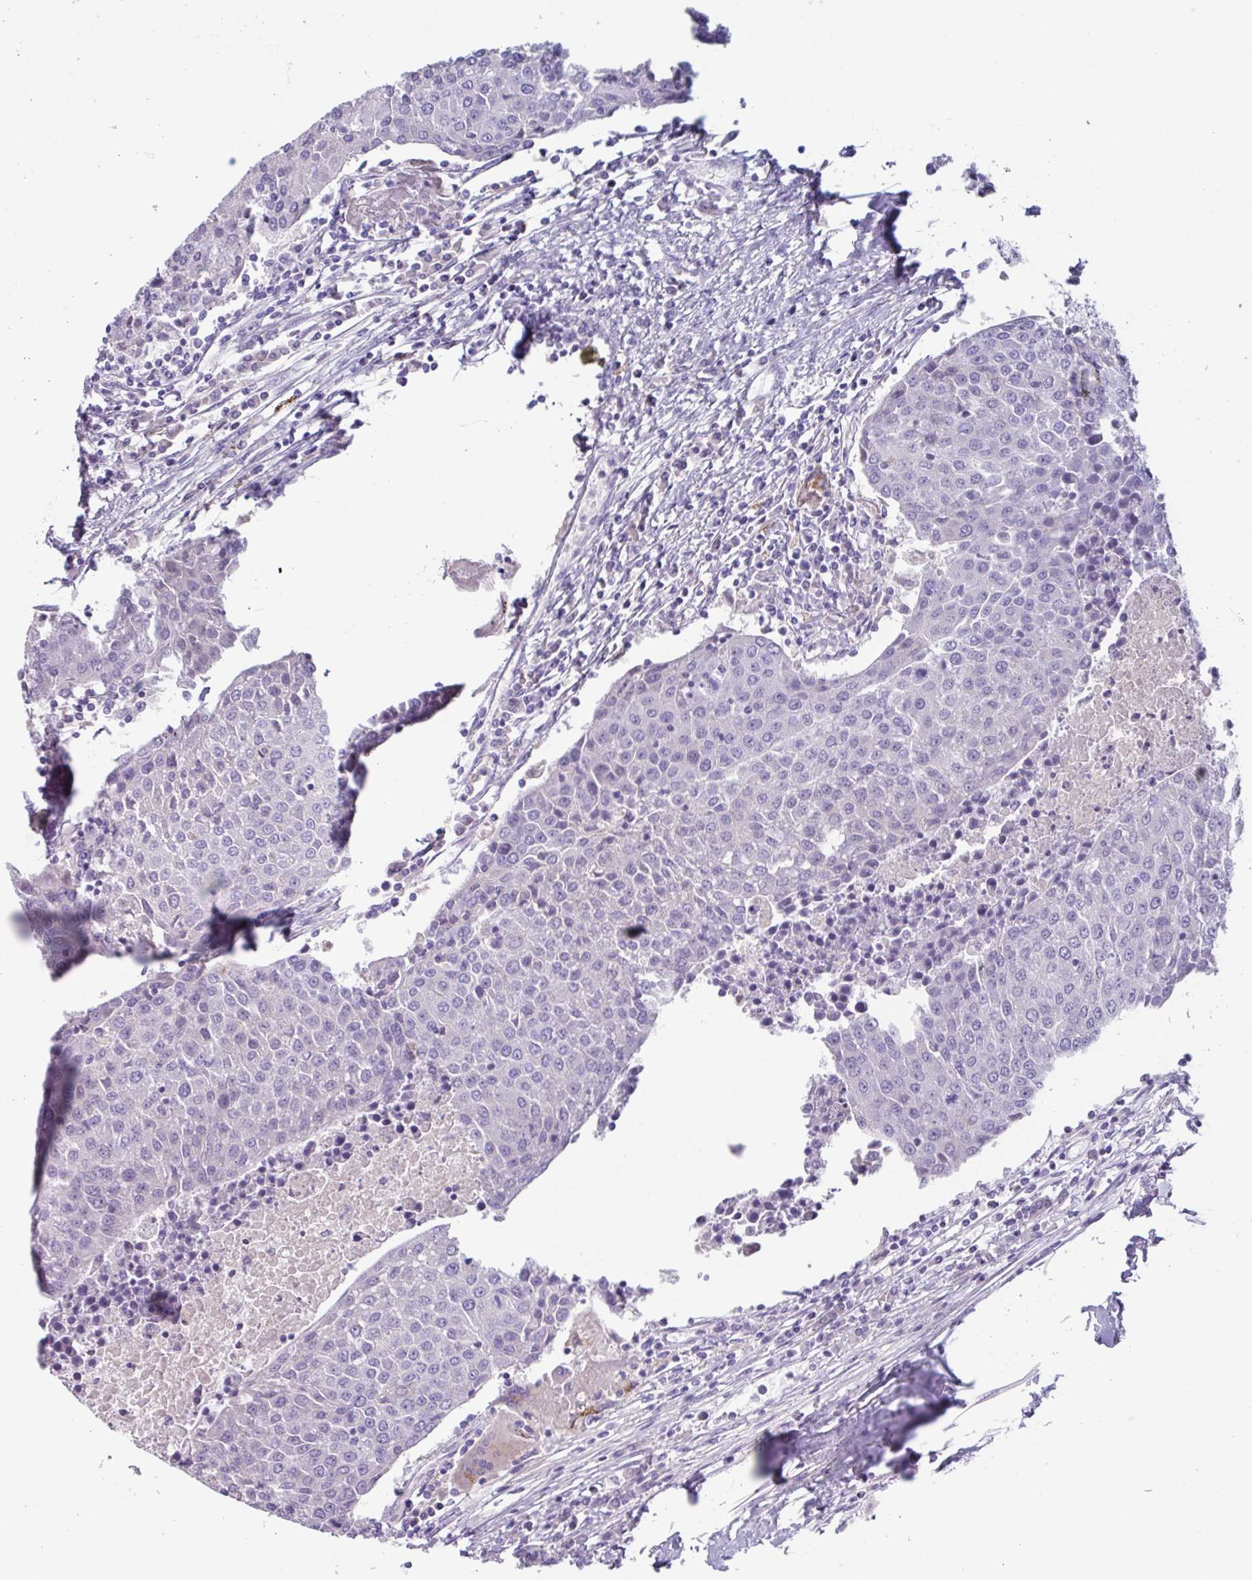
{"staining": {"intensity": "negative", "quantity": "none", "location": "none"}, "tissue": "urothelial cancer", "cell_type": "Tumor cells", "image_type": "cancer", "snomed": [{"axis": "morphology", "description": "Urothelial carcinoma, High grade"}, {"axis": "topography", "description": "Urinary bladder"}], "caption": "Protein analysis of urothelial cancer exhibits no significant expression in tumor cells.", "gene": "OR2T10", "patient": {"sex": "female", "age": 85}}